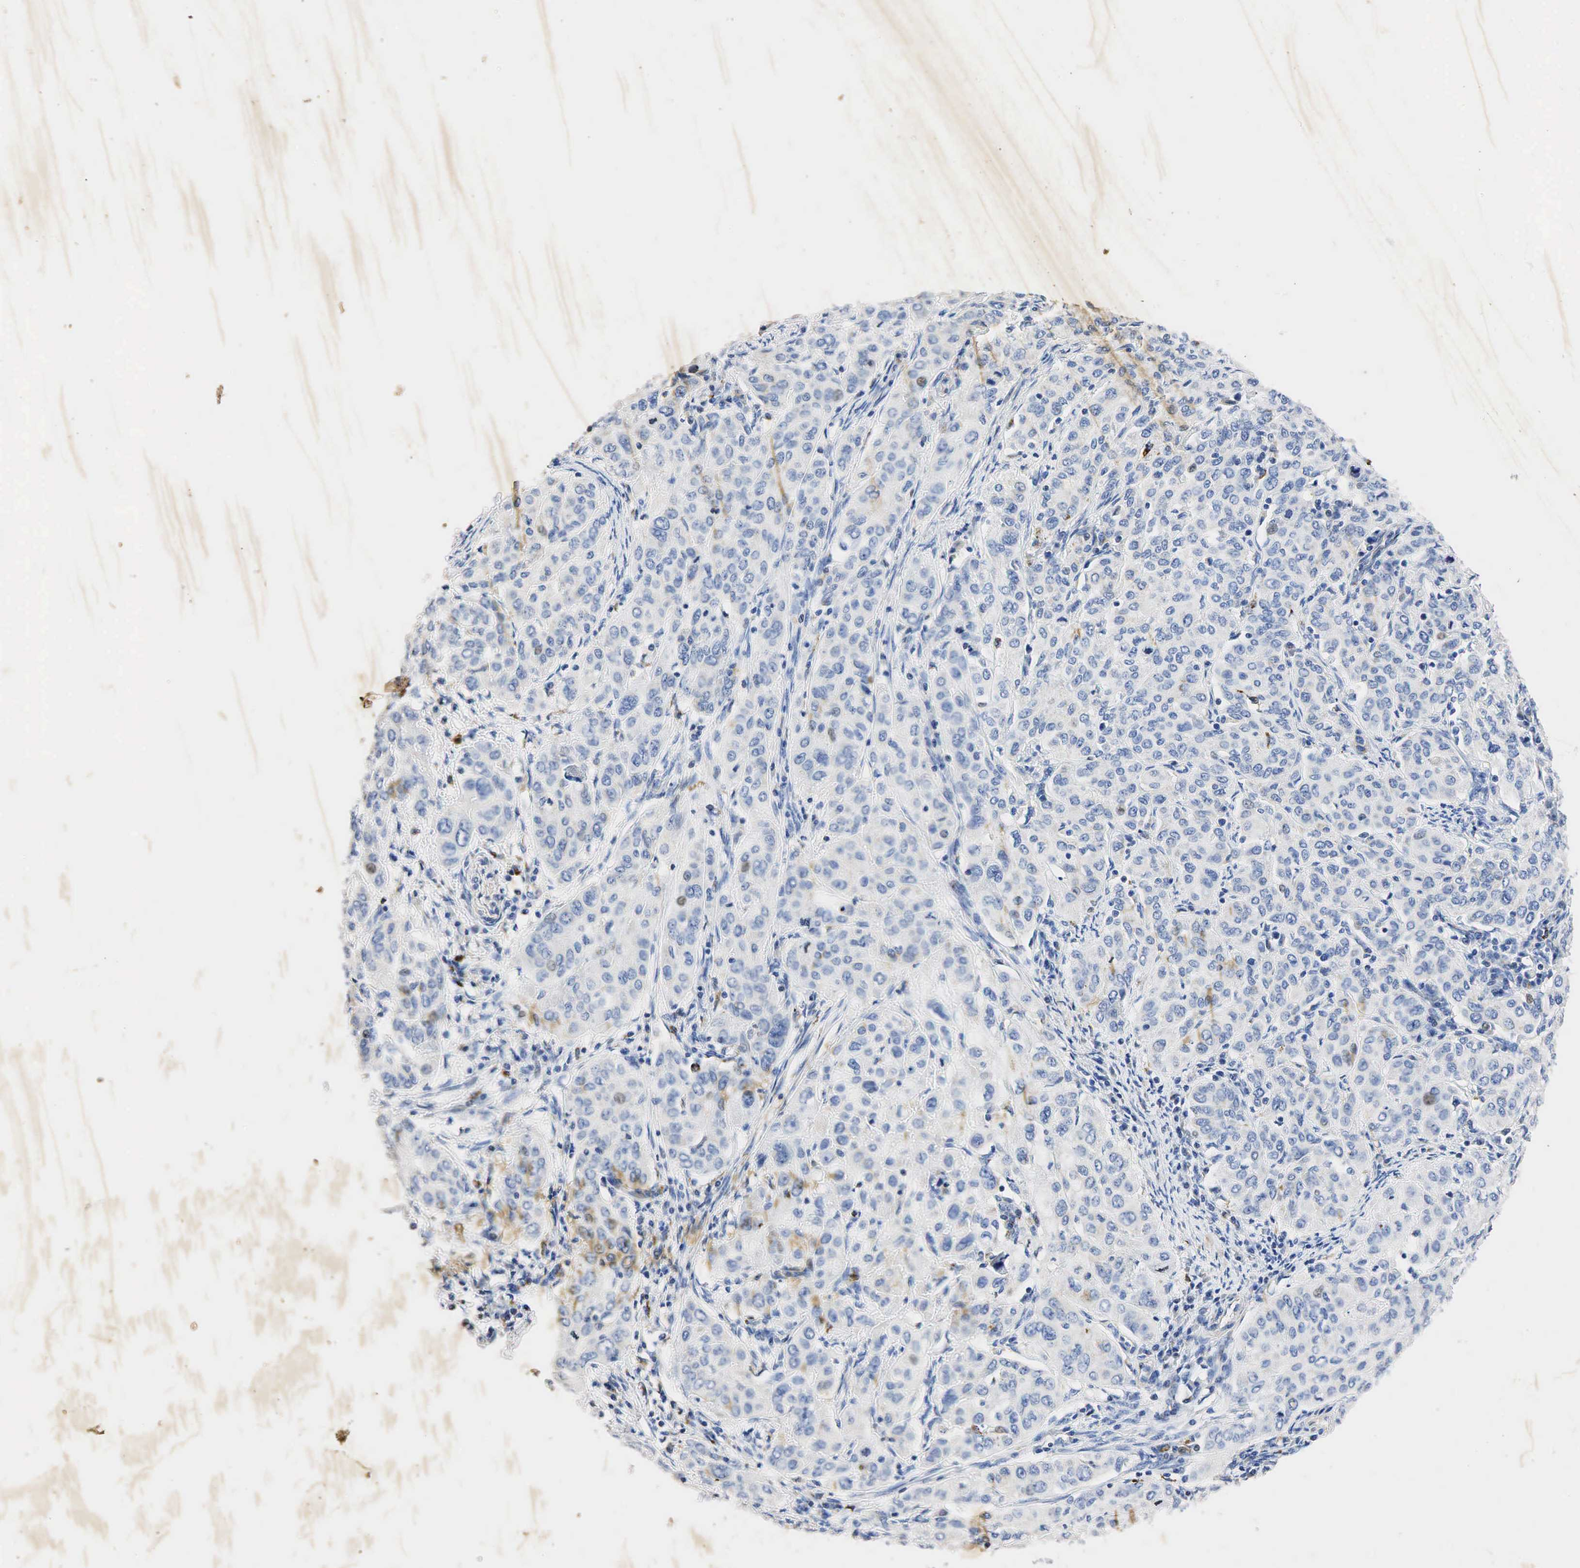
{"staining": {"intensity": "weak", "quantity": "<25%", "location": "cytoplasmic/membranous,nuclear"}, "tissue": "cervical cancer", "cell_type": "Tumor cells", "image_type": "cancer", "snomed": [{"axis": "morphology", "description": "Squamous cell carcinoma, NOS"}, {"axis": "topography", "description": "Cervix"}], "caption": "Cervical squamous cell carcinoma was stained to show a protein in brown. There is no significant expression in tumor cells.", "gene": "SYP", "patient": {"sex": "female", "age": 38}}